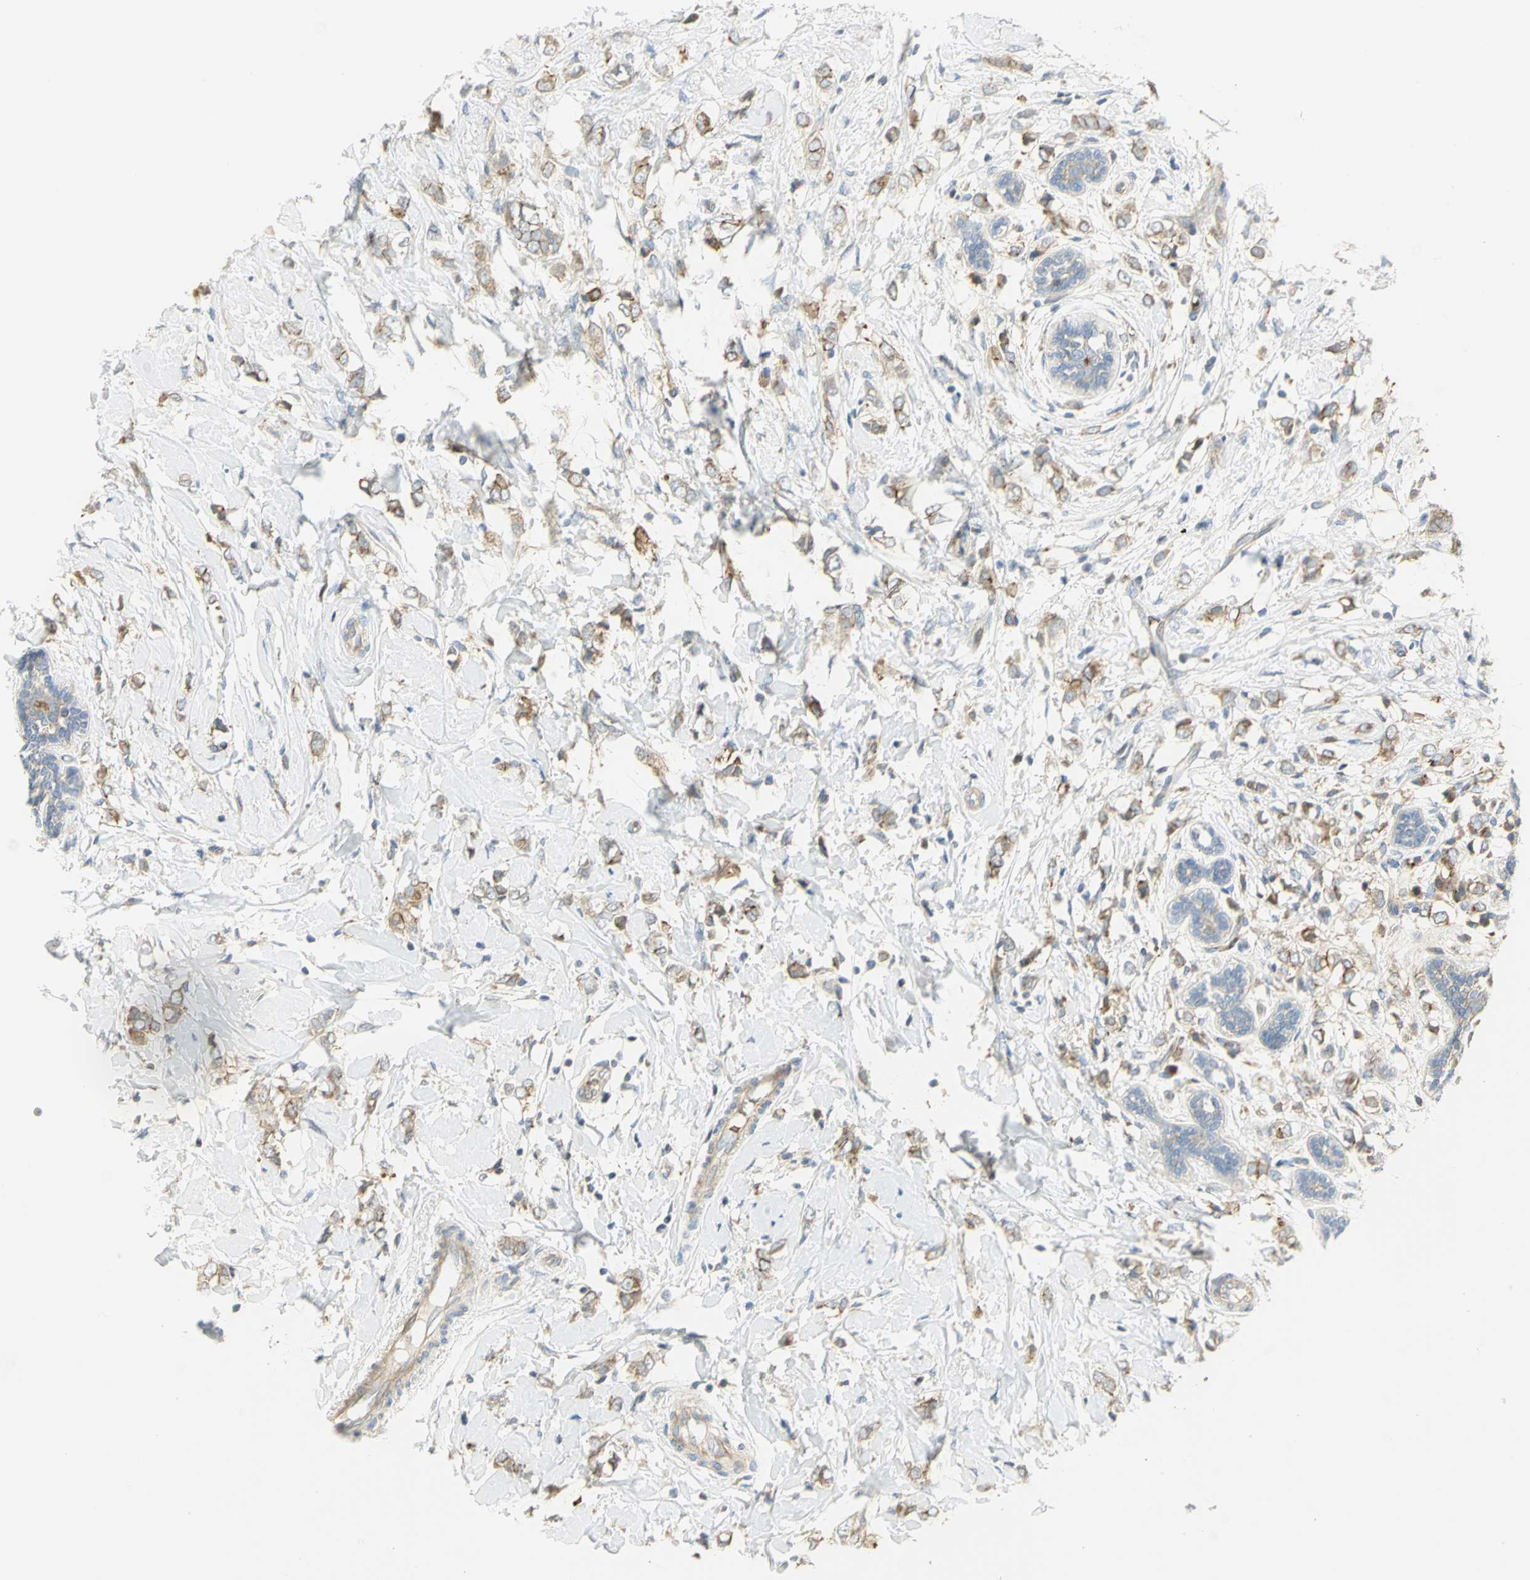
{"staining": {"intensity": "moderate", "quantity": ">75%", "location": "cytoplasmic/membranous"}, "tissue": "breast cancer", "cell_type": "Tumor cells", "image_type": "cancer", "snomed": [{"axis": "morphology", "description": "Normal tissue, NOS"}, {"axis": "morphology", "description": "Lobular carcinoma"}, {"axis": "topography", "description": "Breast"}], "caption": "A high-resolution image shows immunohistochemistry (IHC) staining of lobular carcinoma (breast), which shows moderate cytoplasmic/membranous expression in approximately >75% of tumor cells.", "gene": "ANK1", "patient": {"sex": "female", "age": 47}}